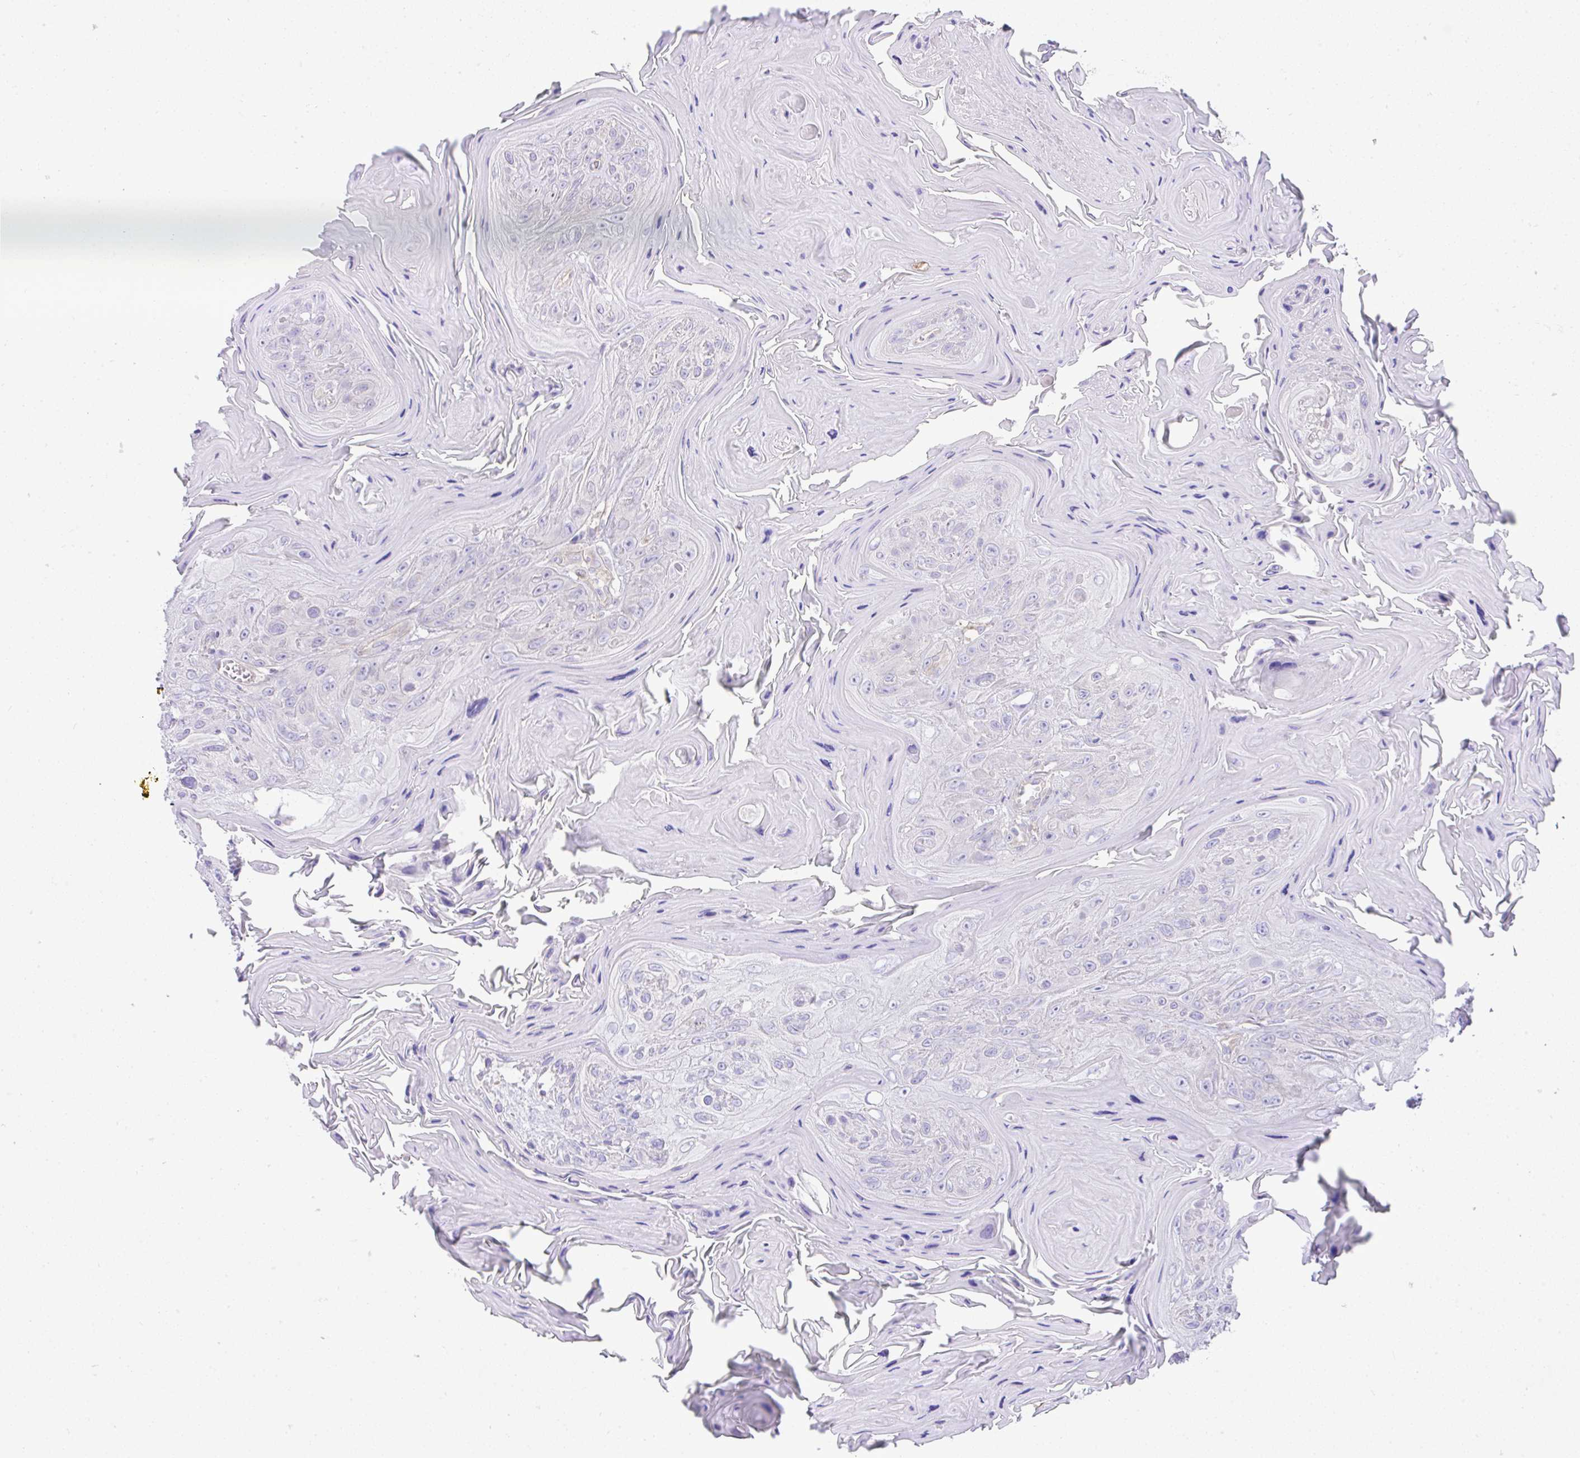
{"staining": {"intensity": "negative", "quantity": "none", "location": "none"}, "tissue": "head and neck cancer", "cell_type": "Tumor cells", "image_type": "cancer", "snomed": [{"axis": "morphology", "description": "Squamous cell carcinoma, NOS"}, {"axis": "topography", "description": "Head-Neck"}], "caption": "Tumor cells show no significant protein staining in head and neck cancer (squamous cell carcinoma).", "gene": "OR4P4", "patient": {"sex": "female", "age": 59}}